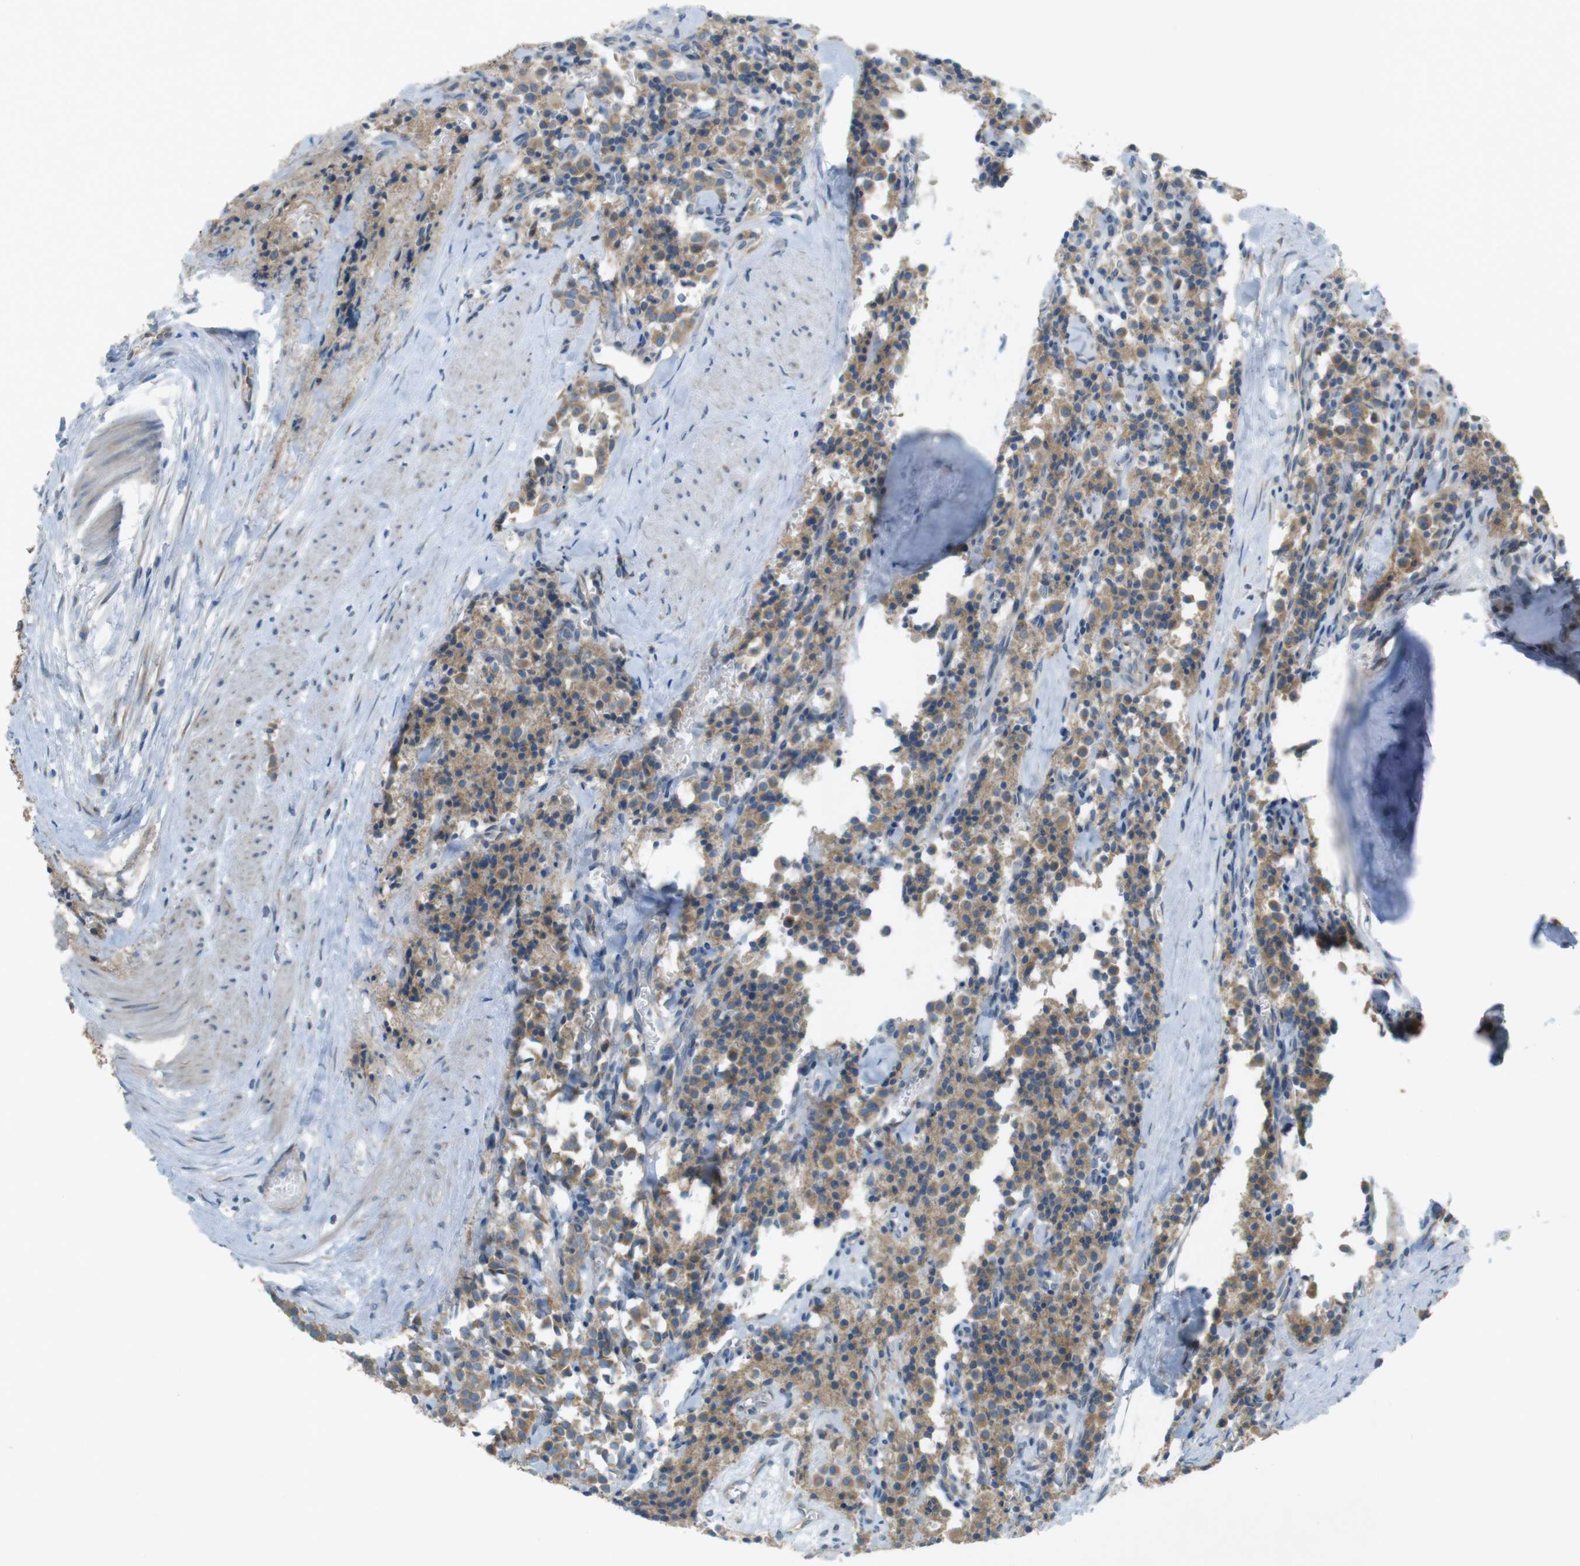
{"staining": {"intensity": "moderate", "quantity": ">75%", "location": "cytoplasmic/membranous"}, "tissue": "carcinoid", "cell_type": "Tumor cells", "image_type": "cancer", "snomed": [{"axis": "morphology", "description": "Carcinoid, malignant, NOS"}, {"axis": "topography", "description": "Lung"}], "caption": "Protein staining exhibits moderate cytoplasmic/membranous staining in approximately >75% of tumor cells in carcinoid.", "gene": "TMEM41B", "patient": {"sex": "male", "age": 30}}